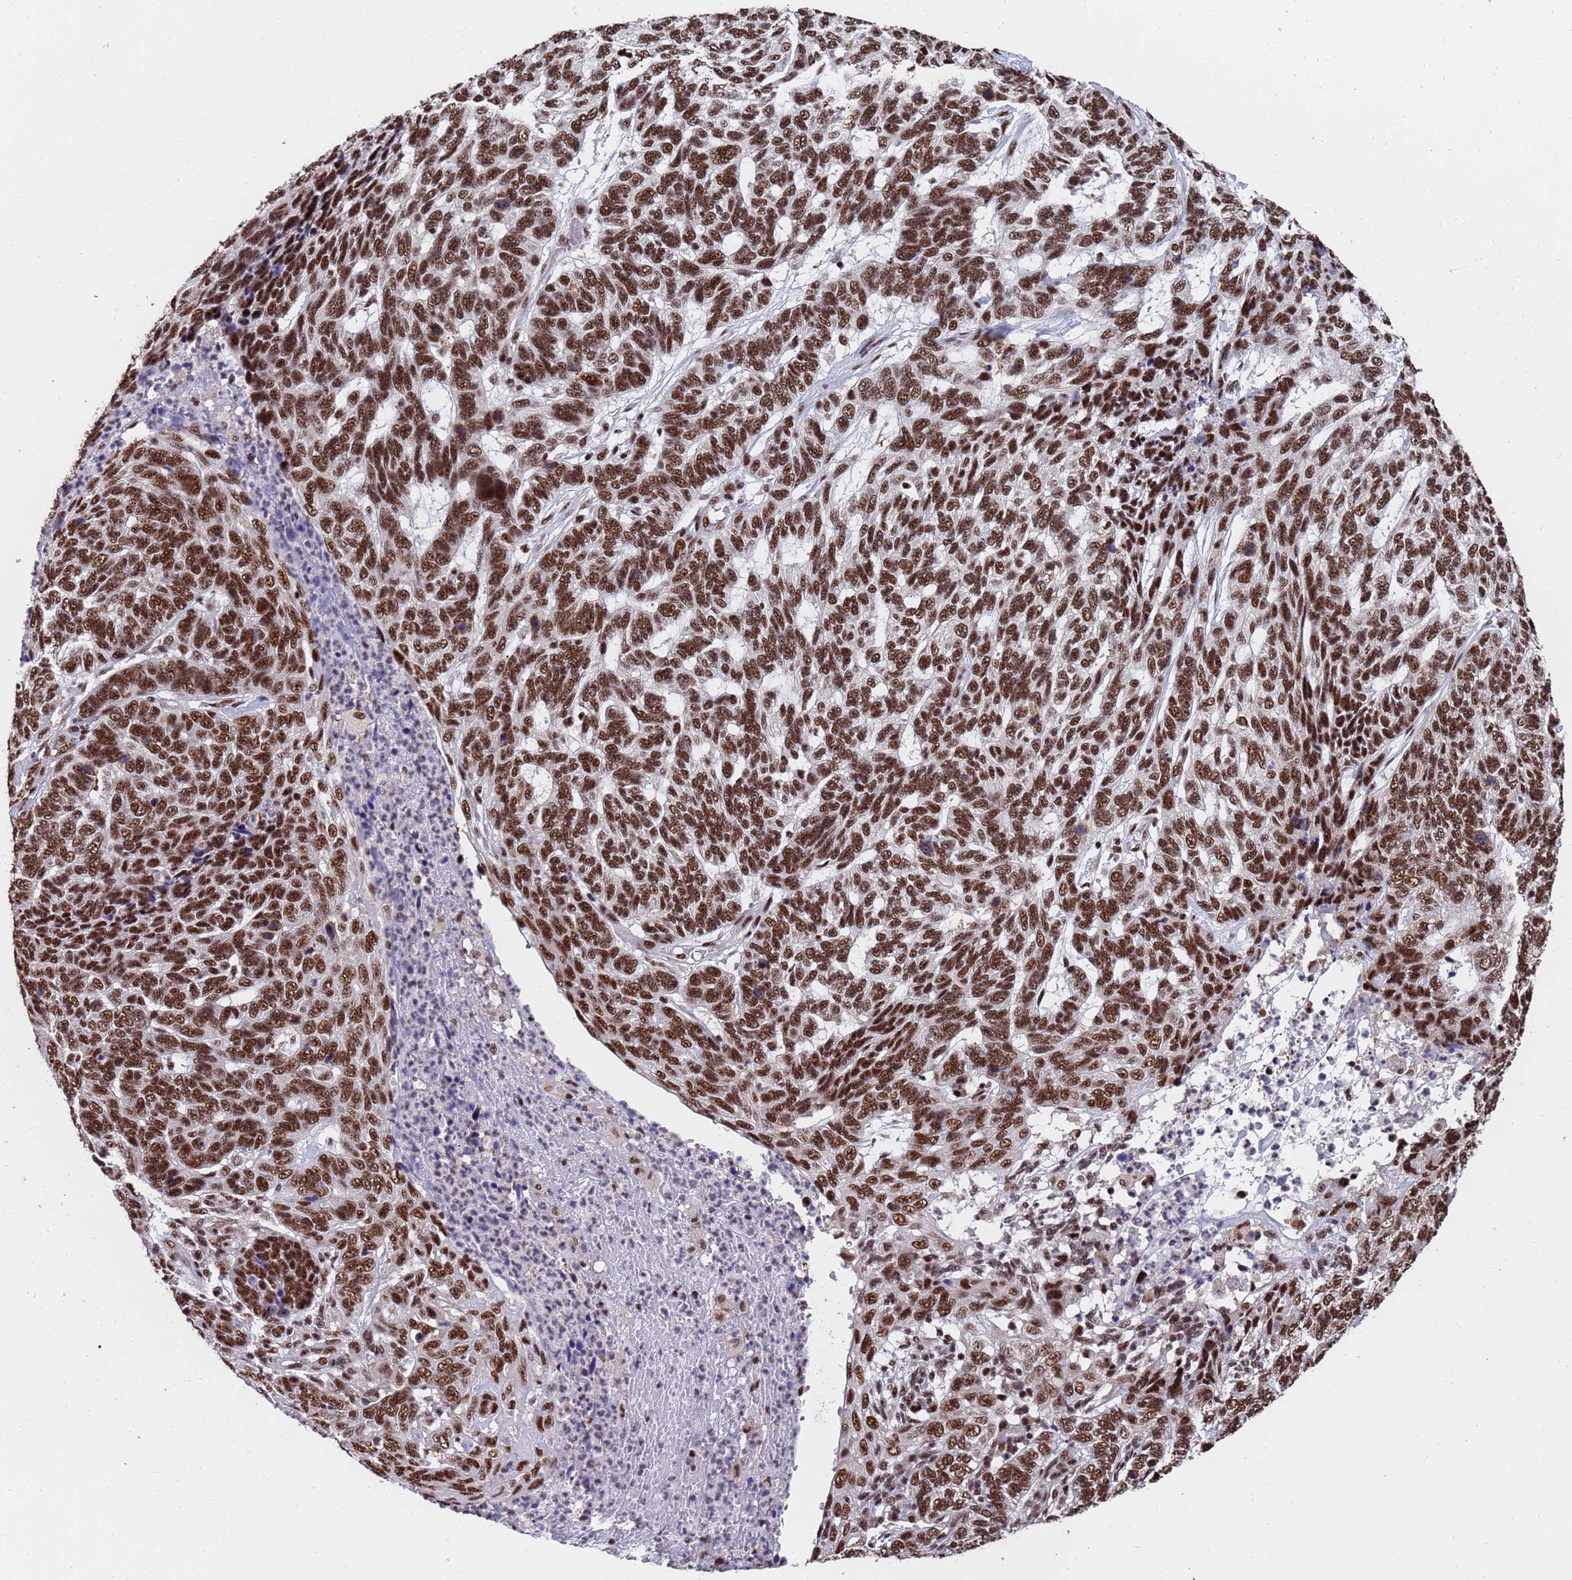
{"staining": {"intensity": "strong", "quantity": ">75%", "location": "nuclear"}, "tissue": "skin cancer", "cell_type": "Tumor cells", "image_type": "cancer", "snomed": [{"axis": "morphology", "description": "Basal cell carcinoma"}, {"axis": "topography", "description": "Skin"}], "caption": "Tumor cells show strong nuclear expression in about >75% of cells in skin basal cell carcinoma. The staining is performed using DAB (3,3'-diaminobenzidine) brown chromogen to label protein expression. The nuclei are counter-stained blue using hematoxylin.", "gene": "SF3B2", "patient": {"sex": "female", "age": 65}}